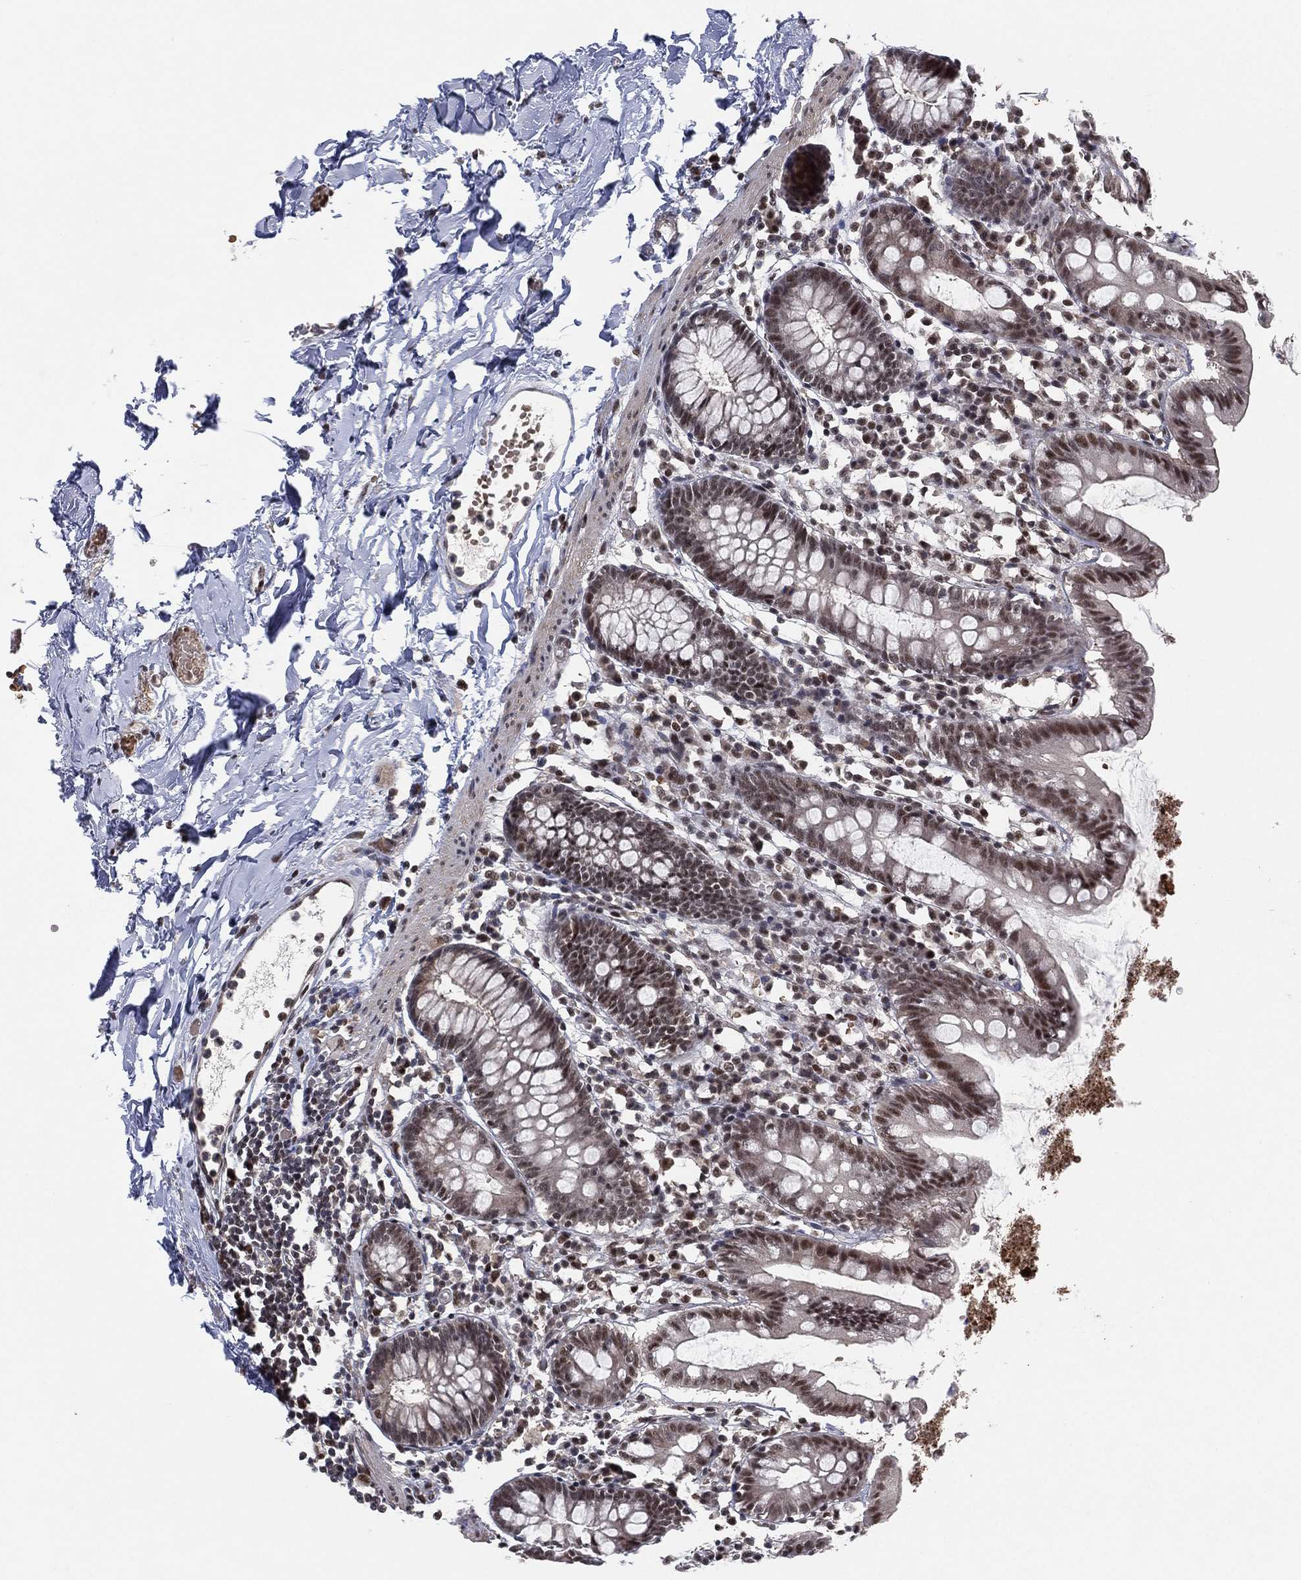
{"staining": {"intensity": "moderate", "quantity": "25%-75%", "location": "nuclear"}, "tissue": "small intestine", "cell_type": "Glandular cells", "image_type": "normal", "snomed": [{"axis": "morphology", "description": "Normal tissue, NOS"}, {"axis": "topography", "description": "Small intestine"}], "caption": "Immunohistochemistry (IHC) (DAB (3,3'-diaminobenzidine)) staining of unremarkable small intestine shows moderate nuclear protein staining in approximately 25%-75% of glandular cells. Ihc stains the protein in brown and the nuclei are stained blue.", "gene": "DGCR8", "patient": {"sex": "female", "age": 90}}